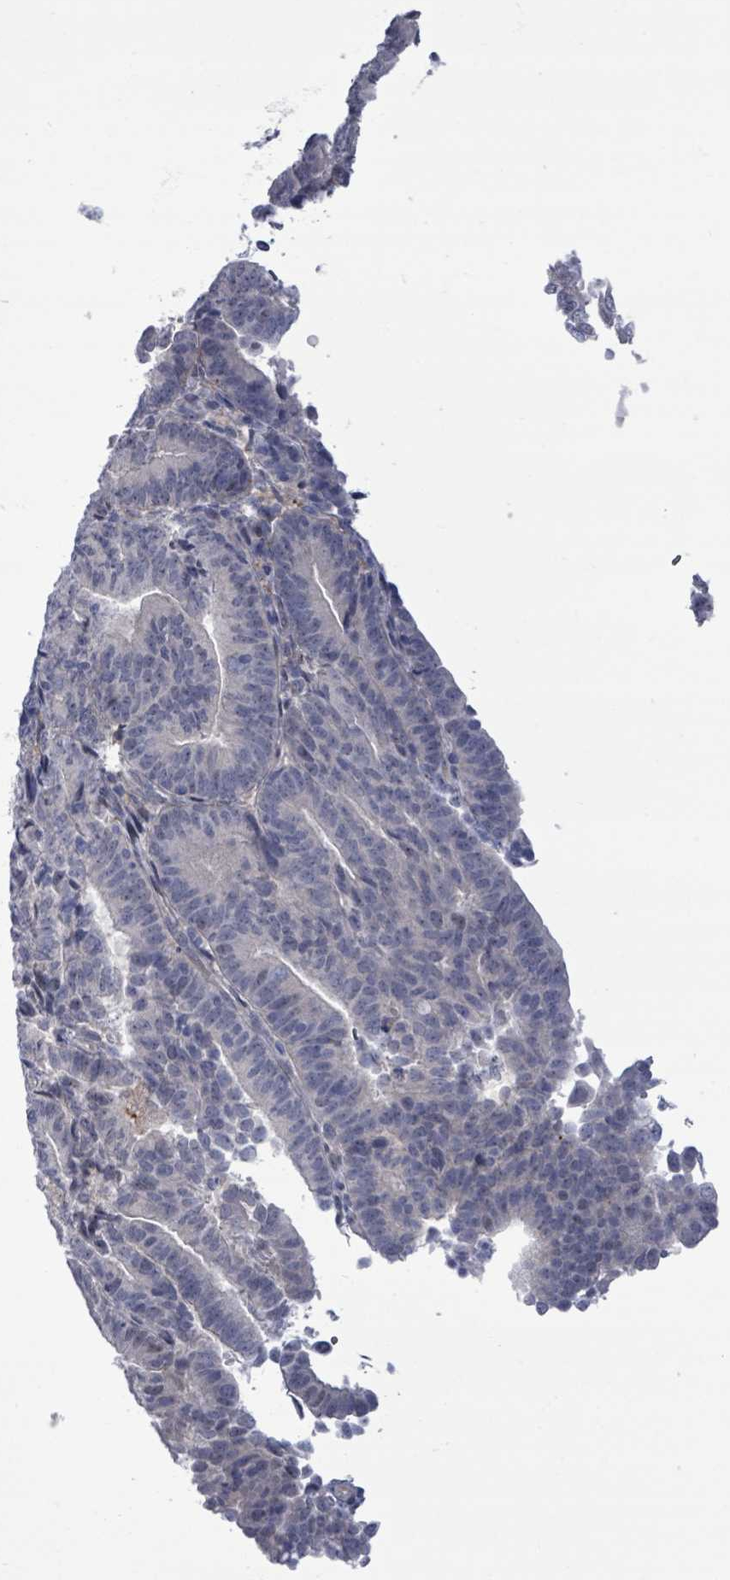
{"staining": {"intensity": "negative", "quantity": "none", "location": "none"}, "tissue": "endometrial cancer", "cell_type": "Tumor cells", "image_type": "cancer", "snomed": [{"axis": "morphology", "description": "Adenocarcinoma, NOS"}, {"axis": "topography", "description": "Endometrium"}], "caption": "This is a micrograph of IHC staining of endometrial adenocarcinoma, which shows no staining in tumor cells.", "gene": "CT45A5", "patient": {"sex": "female", "age": 70}}